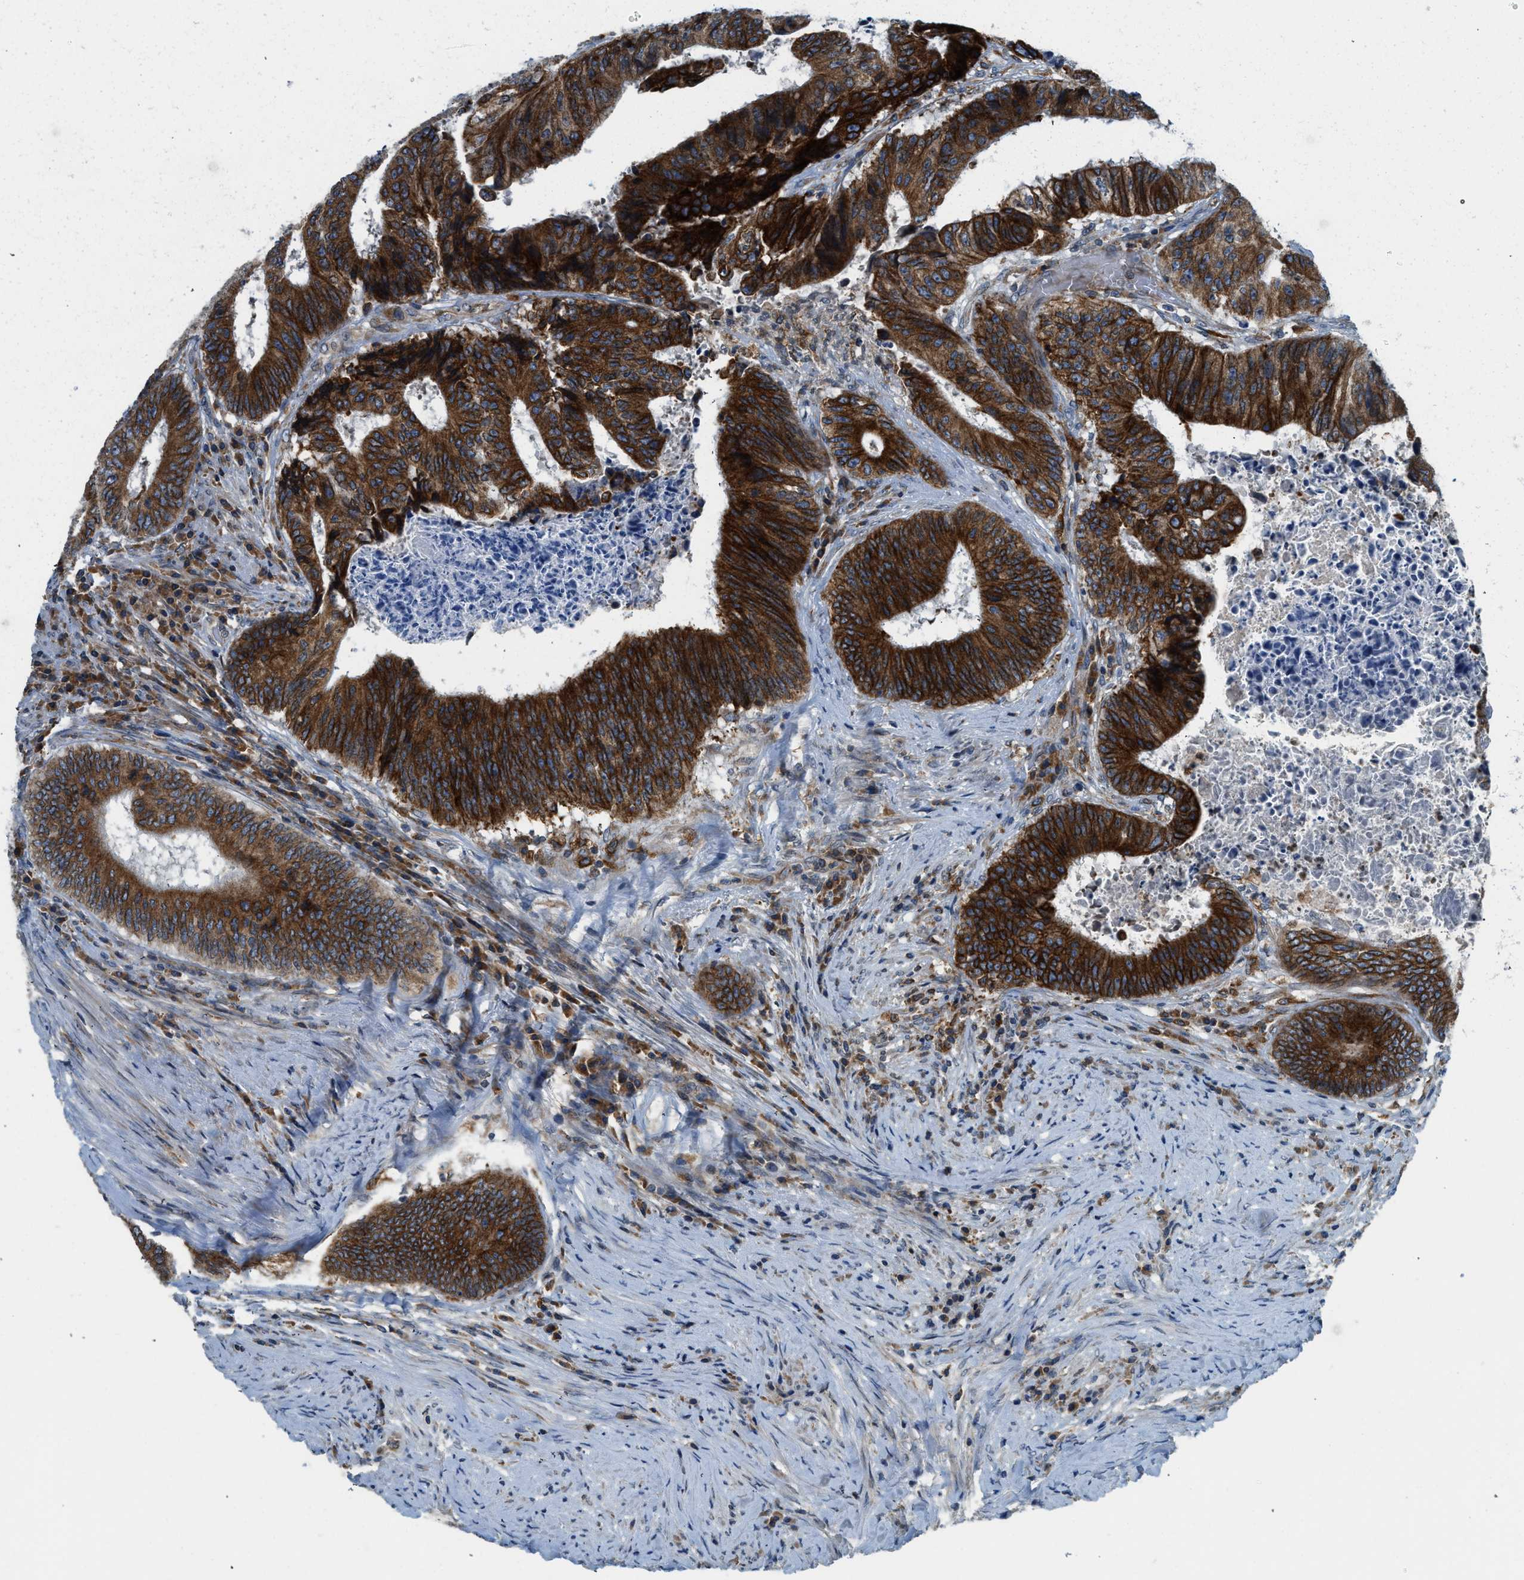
{"staining": {"intensity": "strong", "quantity": ">75%", "location": "cytoplasmic/membranous"}, "tissue": "colorectal cancer", "cell_type": "Tumor cells", "image_type": "cancer", "snomed": [{"axis": "morphology", "description": "Adenocarcinoma, NOS"}, {"axis": "topography", "description": "Rectum"}], "caption": "Protein staining reveals strong cytoplasmic/membranous expression in about >75% of tumor cells in adenocarcinoma (colorectal).", "gene": "BCAP31", "patient": {"sex": "male", "age": 72}}